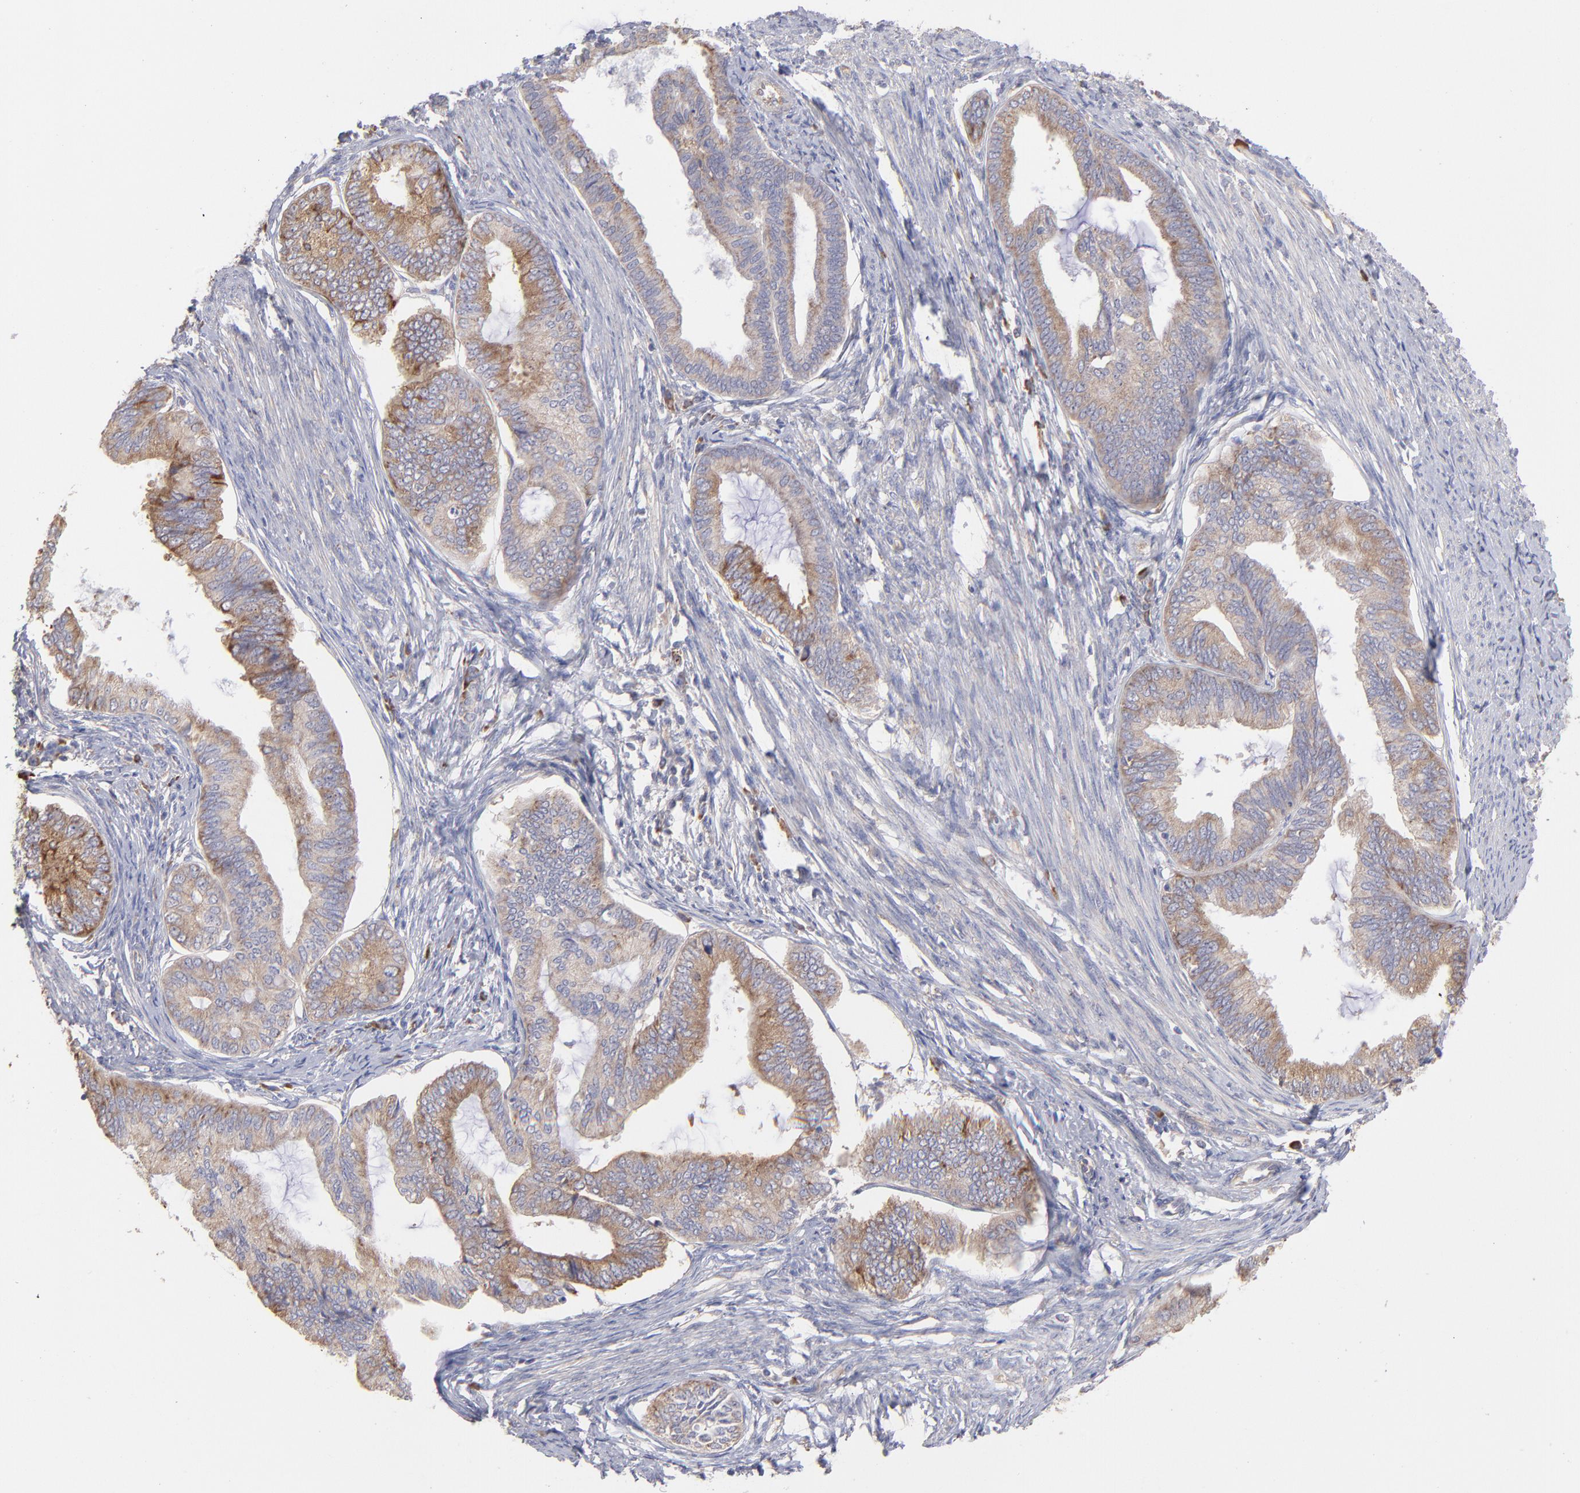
{"staining": {"intensity": "moderate", "quantity": "25%-75%", "location": "cytoplasmic/membranous"}, "tissue": "endometrial cancer", "cell_type": "Tumor cells", "image_type": "cancer", "snomed": [{"axis": "morphology", "description": "Adenocarcinoma, NOS"}, {"axis": "topography", "description": "Endometrium"}], "caption": "Endometrial adenocarcinoma was stained to show a protein in brown. There is medium levels of moderate cytoplasmic/membranous staining in approximately 25%-75% of tumor cells.", "gene": "RPLP0", "patient": {"sex": "female", "age": 86}}